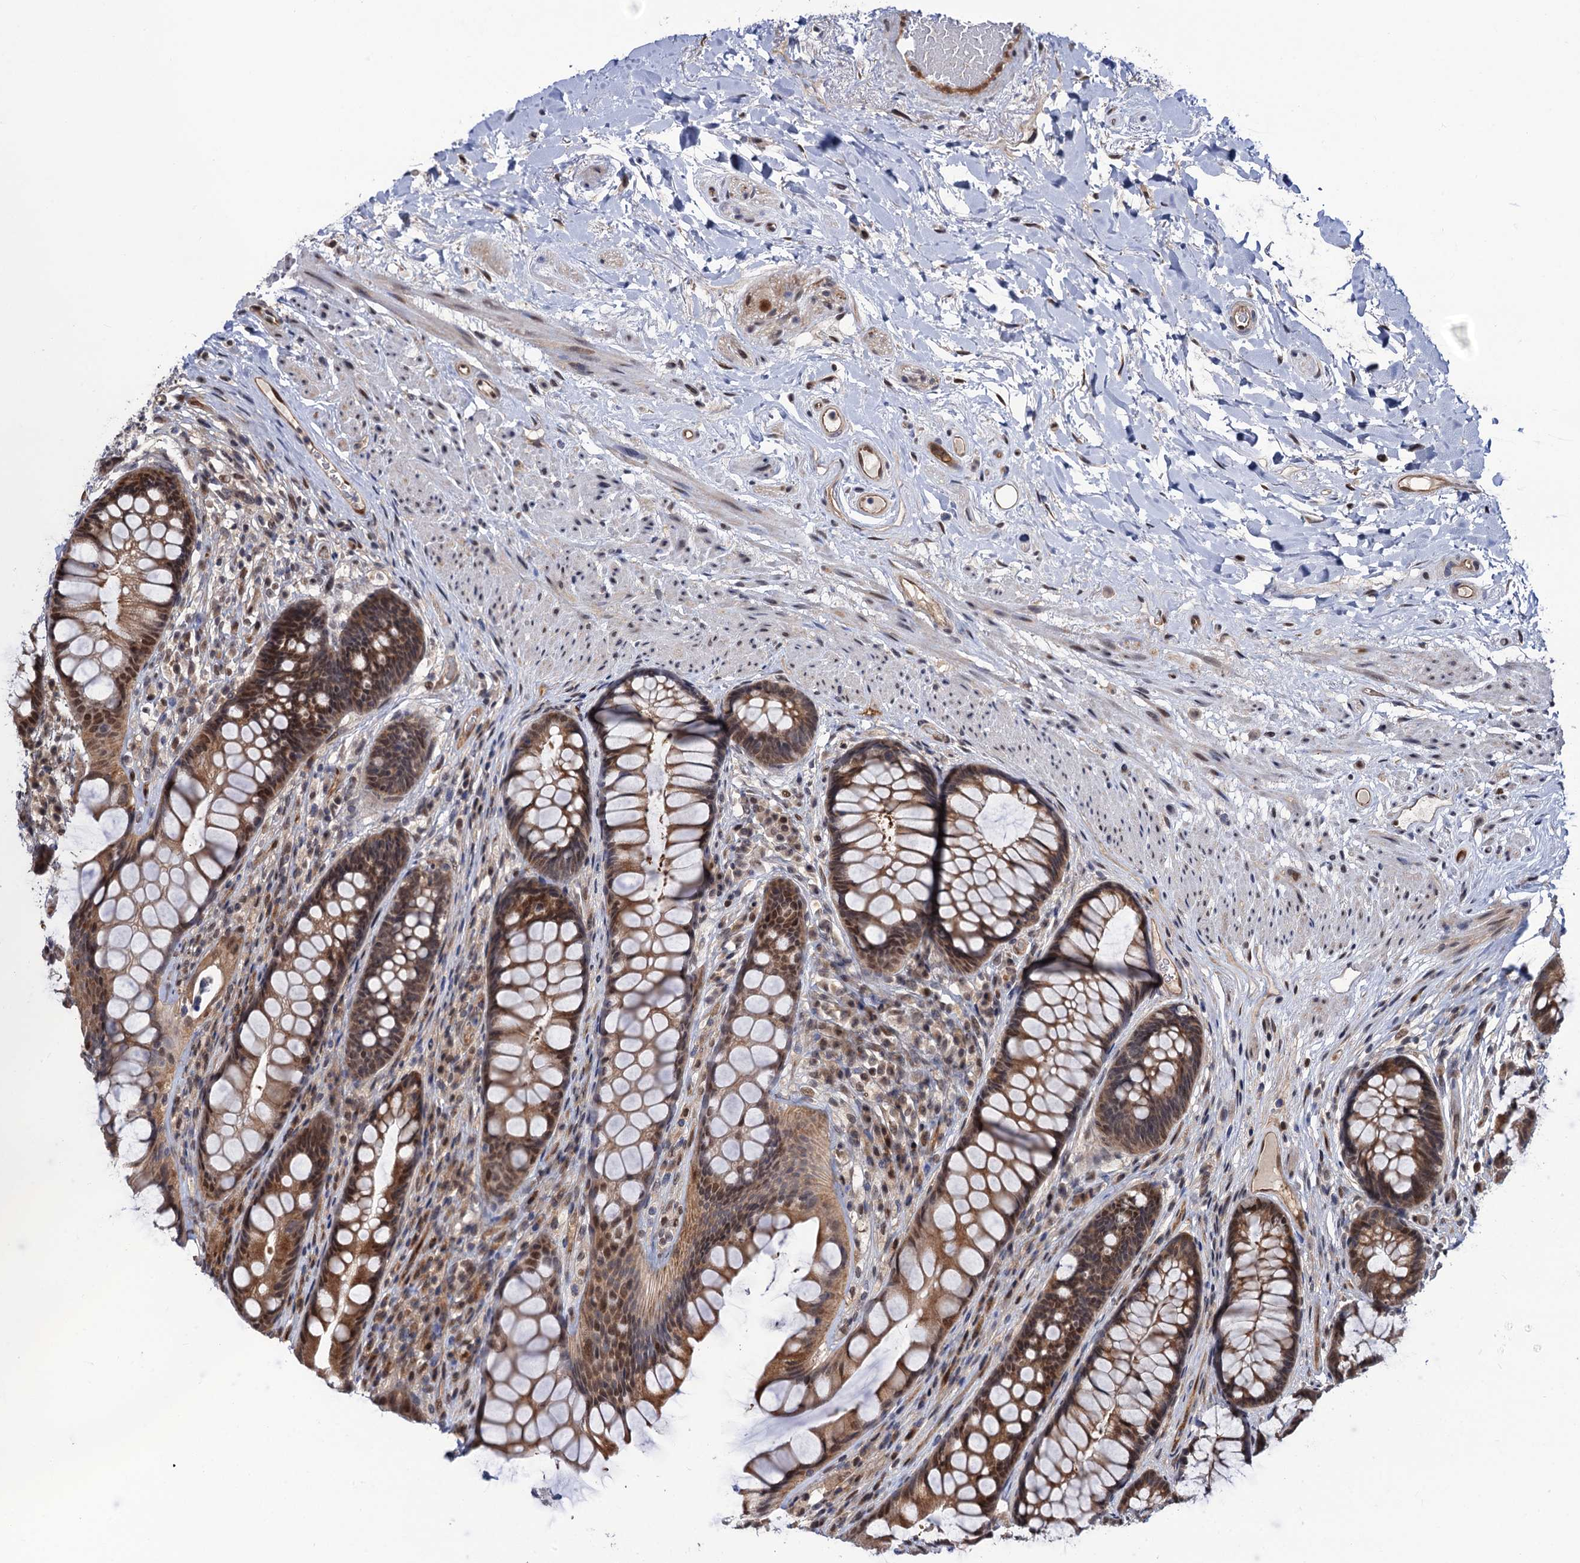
{"staining": {"intensity": "moderate", "quantity": ">75%", "location": "cytoplasmic/membranous,nuclear"}, "tissue": "rectum", "cell_type": "Glandular cells", "image_type": "normal", "snomed": [{"axis": "morphology", "description": "Normal tissue, NOS"}, {"axis": "topography", "description": "Rectum"}], "caption": "Glandular cells display medium levels of moderate cytoplasmic/membranous,nuclear staining in approximately >75% of cells in benign rectum.", "gene": "CDC23", "patient": {"sex": "male", "age": 74}}